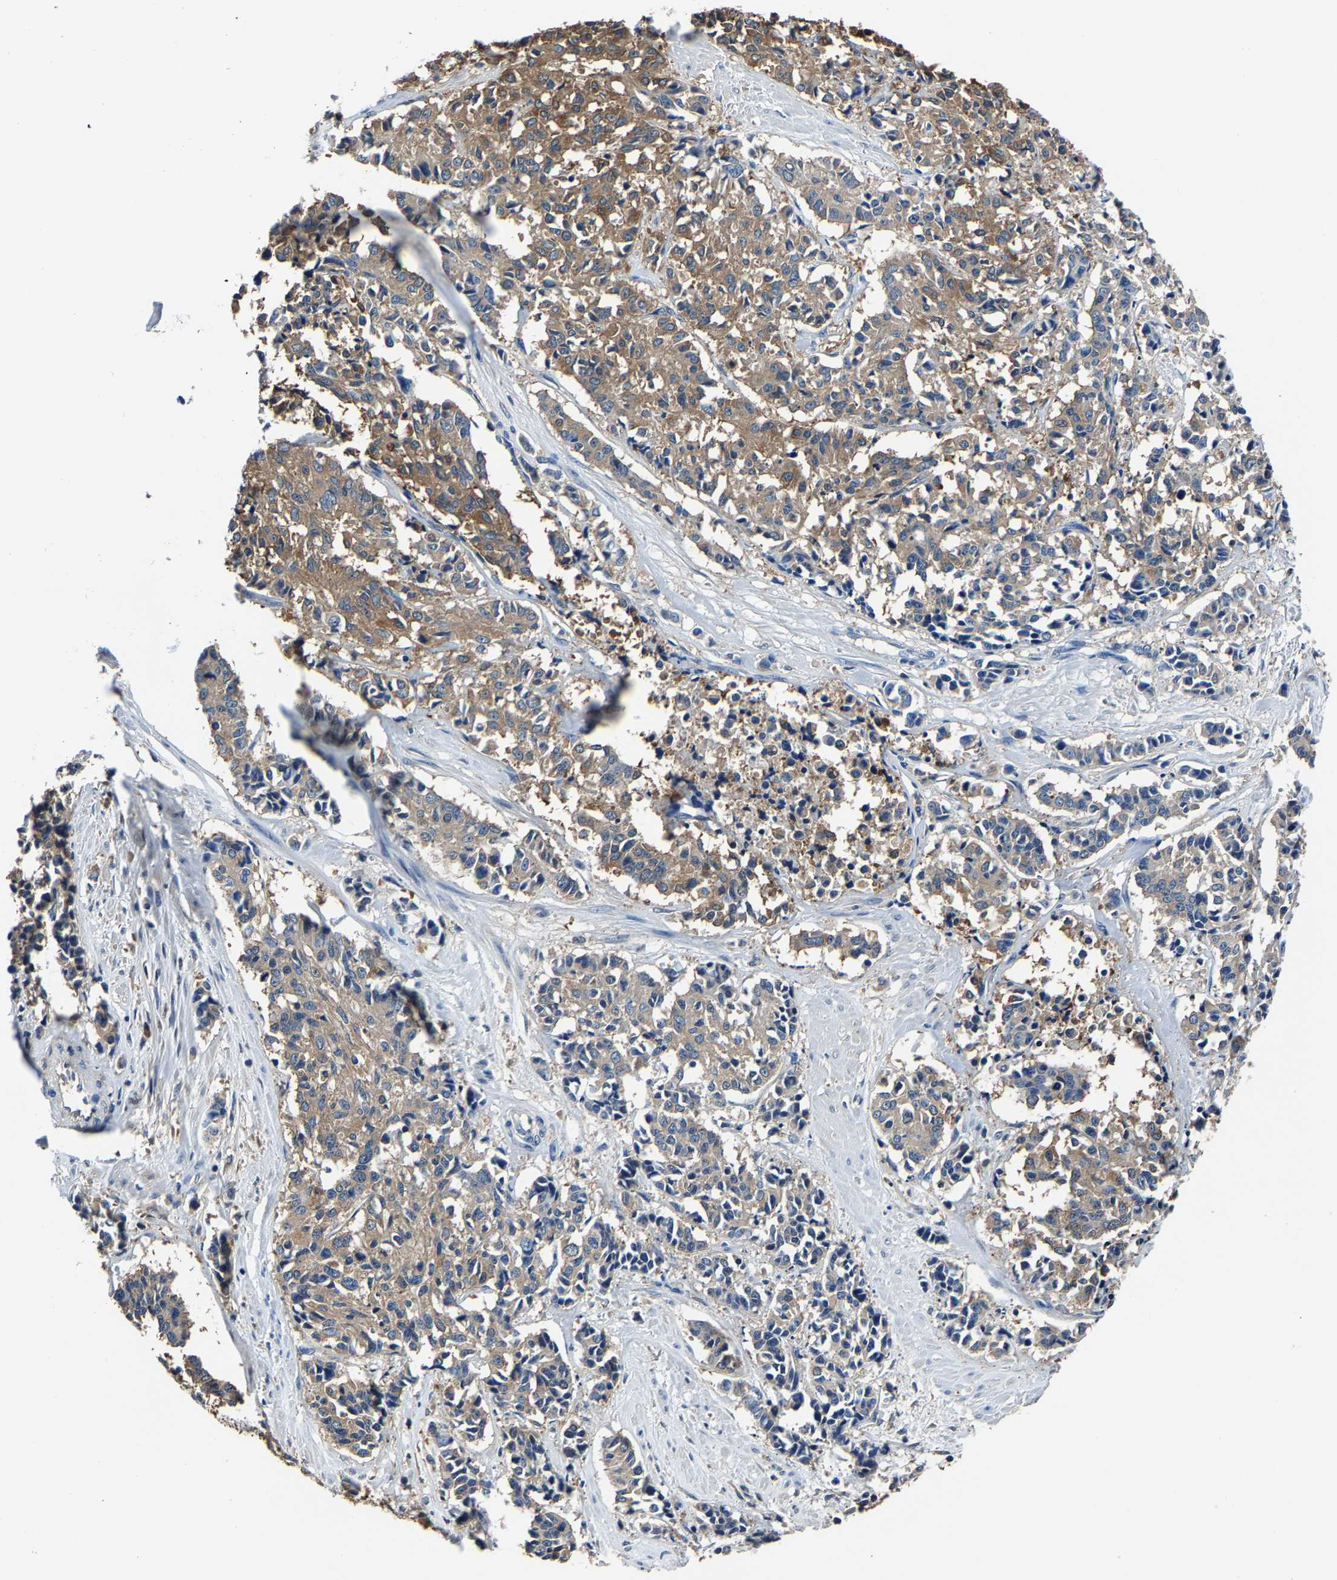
{"staining": {"intensity": "moderate", "quantity": ">75%", "location": "cytoplasmic/membranous"}, "tissue": "cervical cancer", "cell_type": "Tumor cells", "image_type": "cancer", "snomed": [{"axis": "morphology", "description": "Squamous cell carcinoma, NOS"}, {"axis": "topography", "description": "Cervix"}], "caption": "The photomicrograph shows immunohistochemical staining of cervical squamous cell carcinoma. There is moderate cytoplasmic/membranous staining is seen in approximately >75% of tumor cells.", "gene": "ALDOB", "patient": {"sex": "female", "age": 35}}